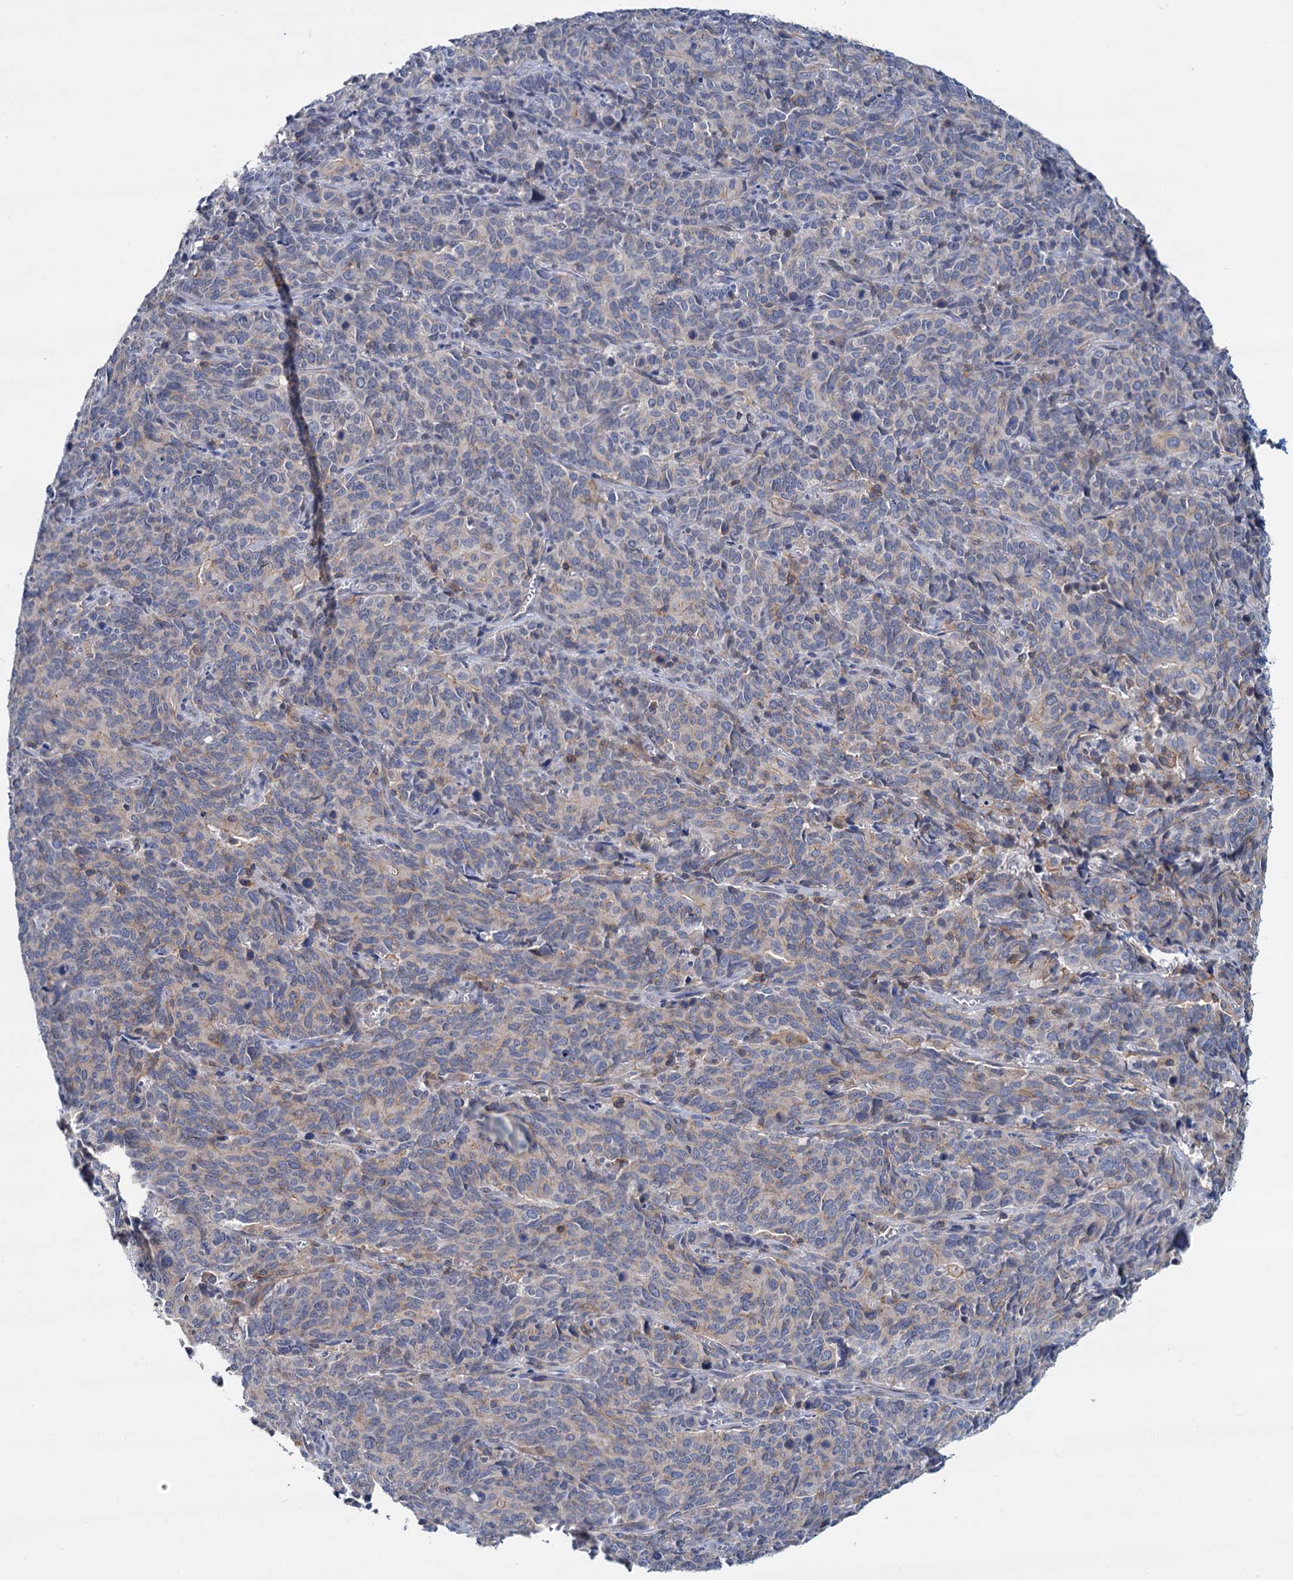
{"staining": {"intensity": "weak", "quantity": "25%-75%", "location": "cytoplasmic/membranous"}, "tissue": "cervical cancer", "cell_type": "Tumor cells", "image_type": "cancer", "snomed": [{"axis": "morphology", "description": "Squamous cell carcinoma, NOS"}, {"axis": "topography", "description": "Cervix"}], "caption": "Human cervical squamous cell carcinoma stained with a protein marker displays weak staining in tumor cells.", "gene": "LRCH4", "patient": {"sex": "female", "age": 60}}